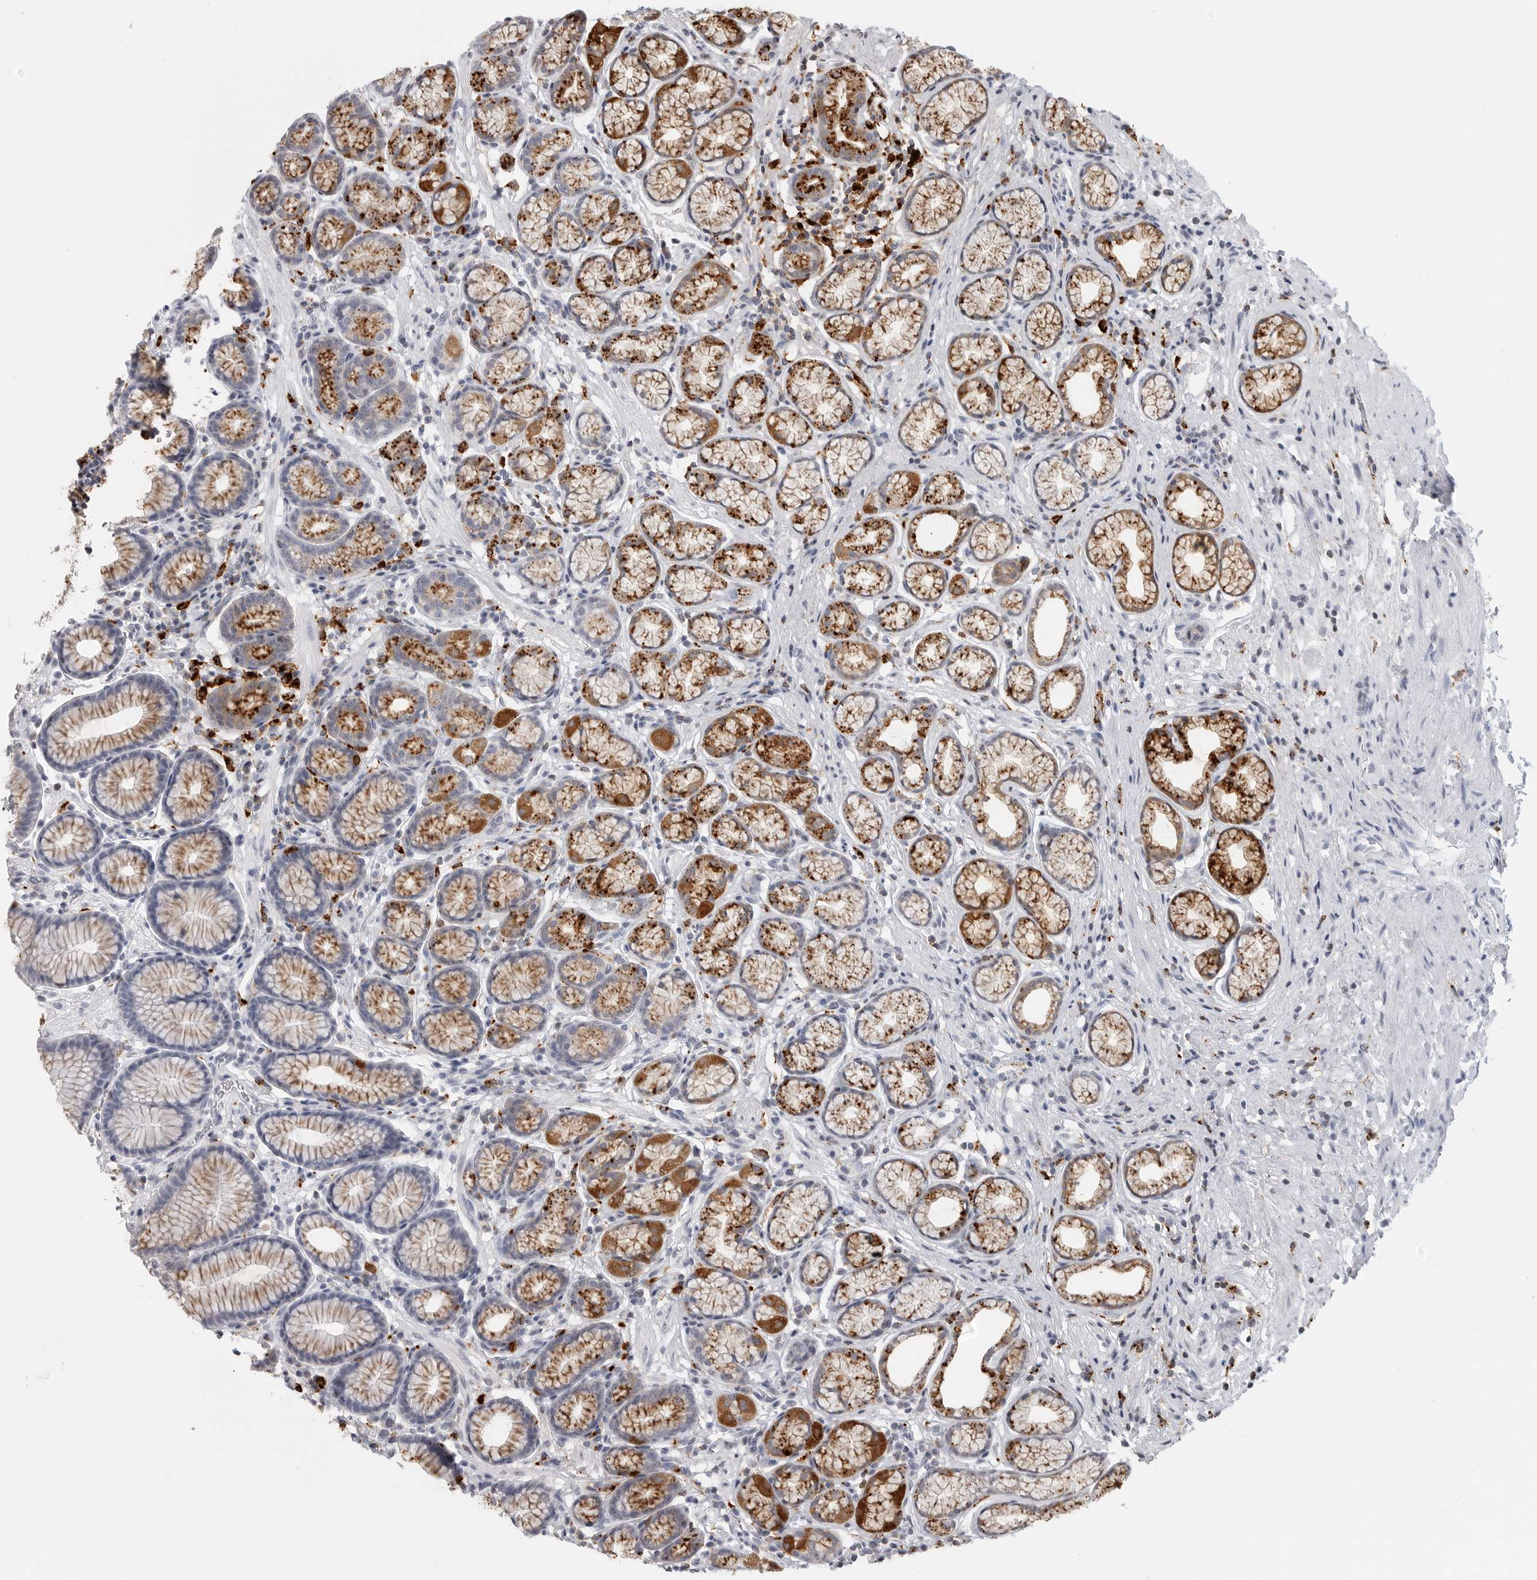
{"staining": {"intensity": "strong", "quantity": "25%-75%", "location": "cytoplasmic/membranous"}, "tissue": "stomach", "cell_type": "Glandular cells", "image_type": "normal", "snomed": [{"axis": "morphology", "description": "Normal tissue, NOS"}, {"axis": "topography", "description": "Stomach"}], "caption": "Immunohistochemistry staining of benign stomach, which shows high levels of strong cytoplasmic/membranous positivity in approximately 25%-75% of glandular cells indicating strong cytoplasmic/membranous protein expression. The staining was performed using DAB (3,3'-diaminobenzidine) (brown) for protein detection and nuclei were counterstained in hematoxylin (blue).", "gene": "IFI30", "patient": {"sex": "male", "age": 42}}